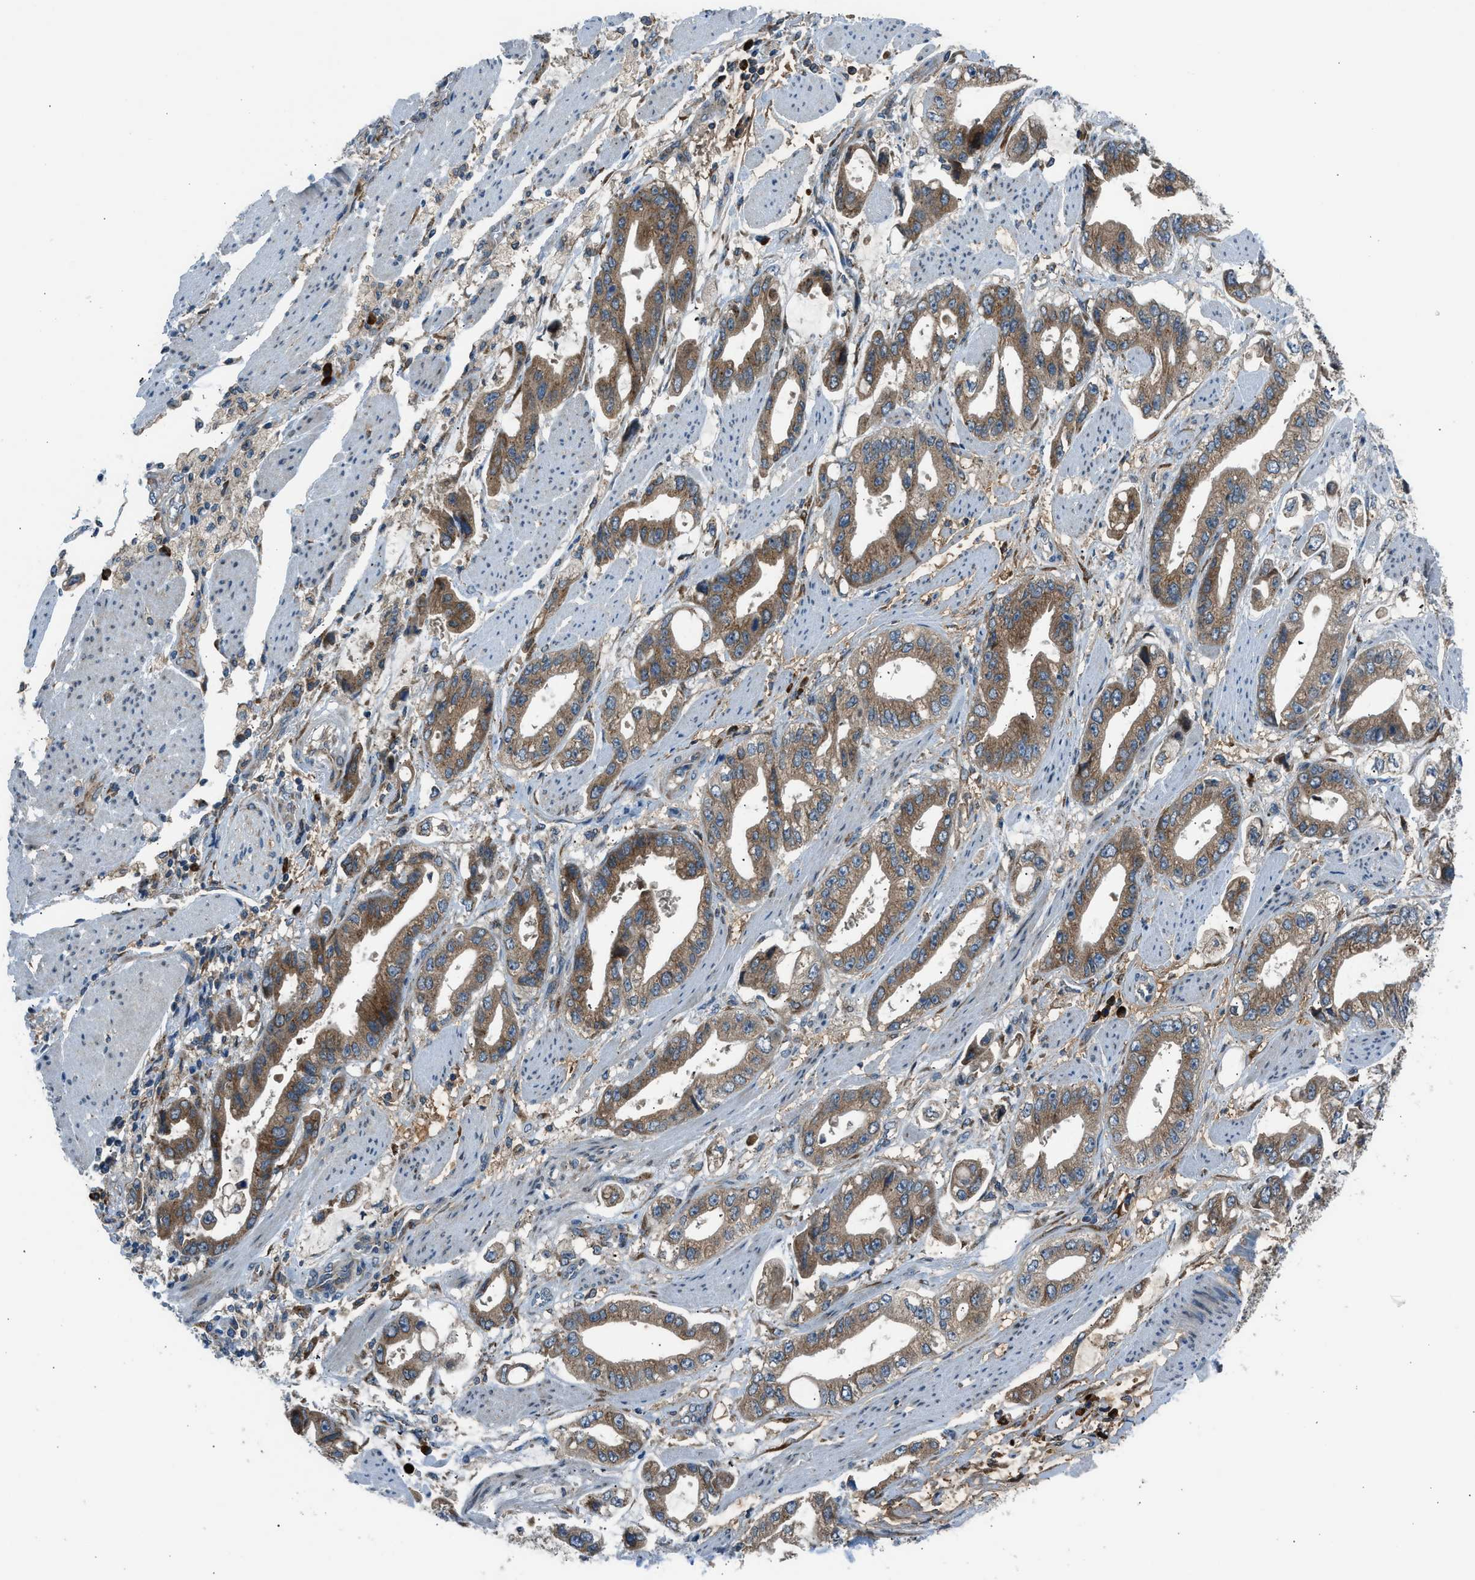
{"staining": {"intensity": "moderate", "quantity": ">75%", "location": "cytoplasmic/membranous"}, "tissue": "stomach cancer", "cell_type": "Tumor cells", "image_type": "cancer", "snomed": [{"axis": "morphology", "description": "Normal tissue, NOS"}, {"axis": "morphology", "description": "Adenocarcinoma, NOS"}, {"axis": "topography", "description": "Stomach"}], "caption": "Immunohistochemical staining of stomach cancer exhibits medium levels of moderate cytoplasmic/membranous staining in about >75% of tumor cells. The staining was performed using DAB, with brown indicating positive protein expression. Nuclei are stained blue with hematoxylin.", "gene": "EDARADD", "patient": {"sex": "male", "age": 62}}